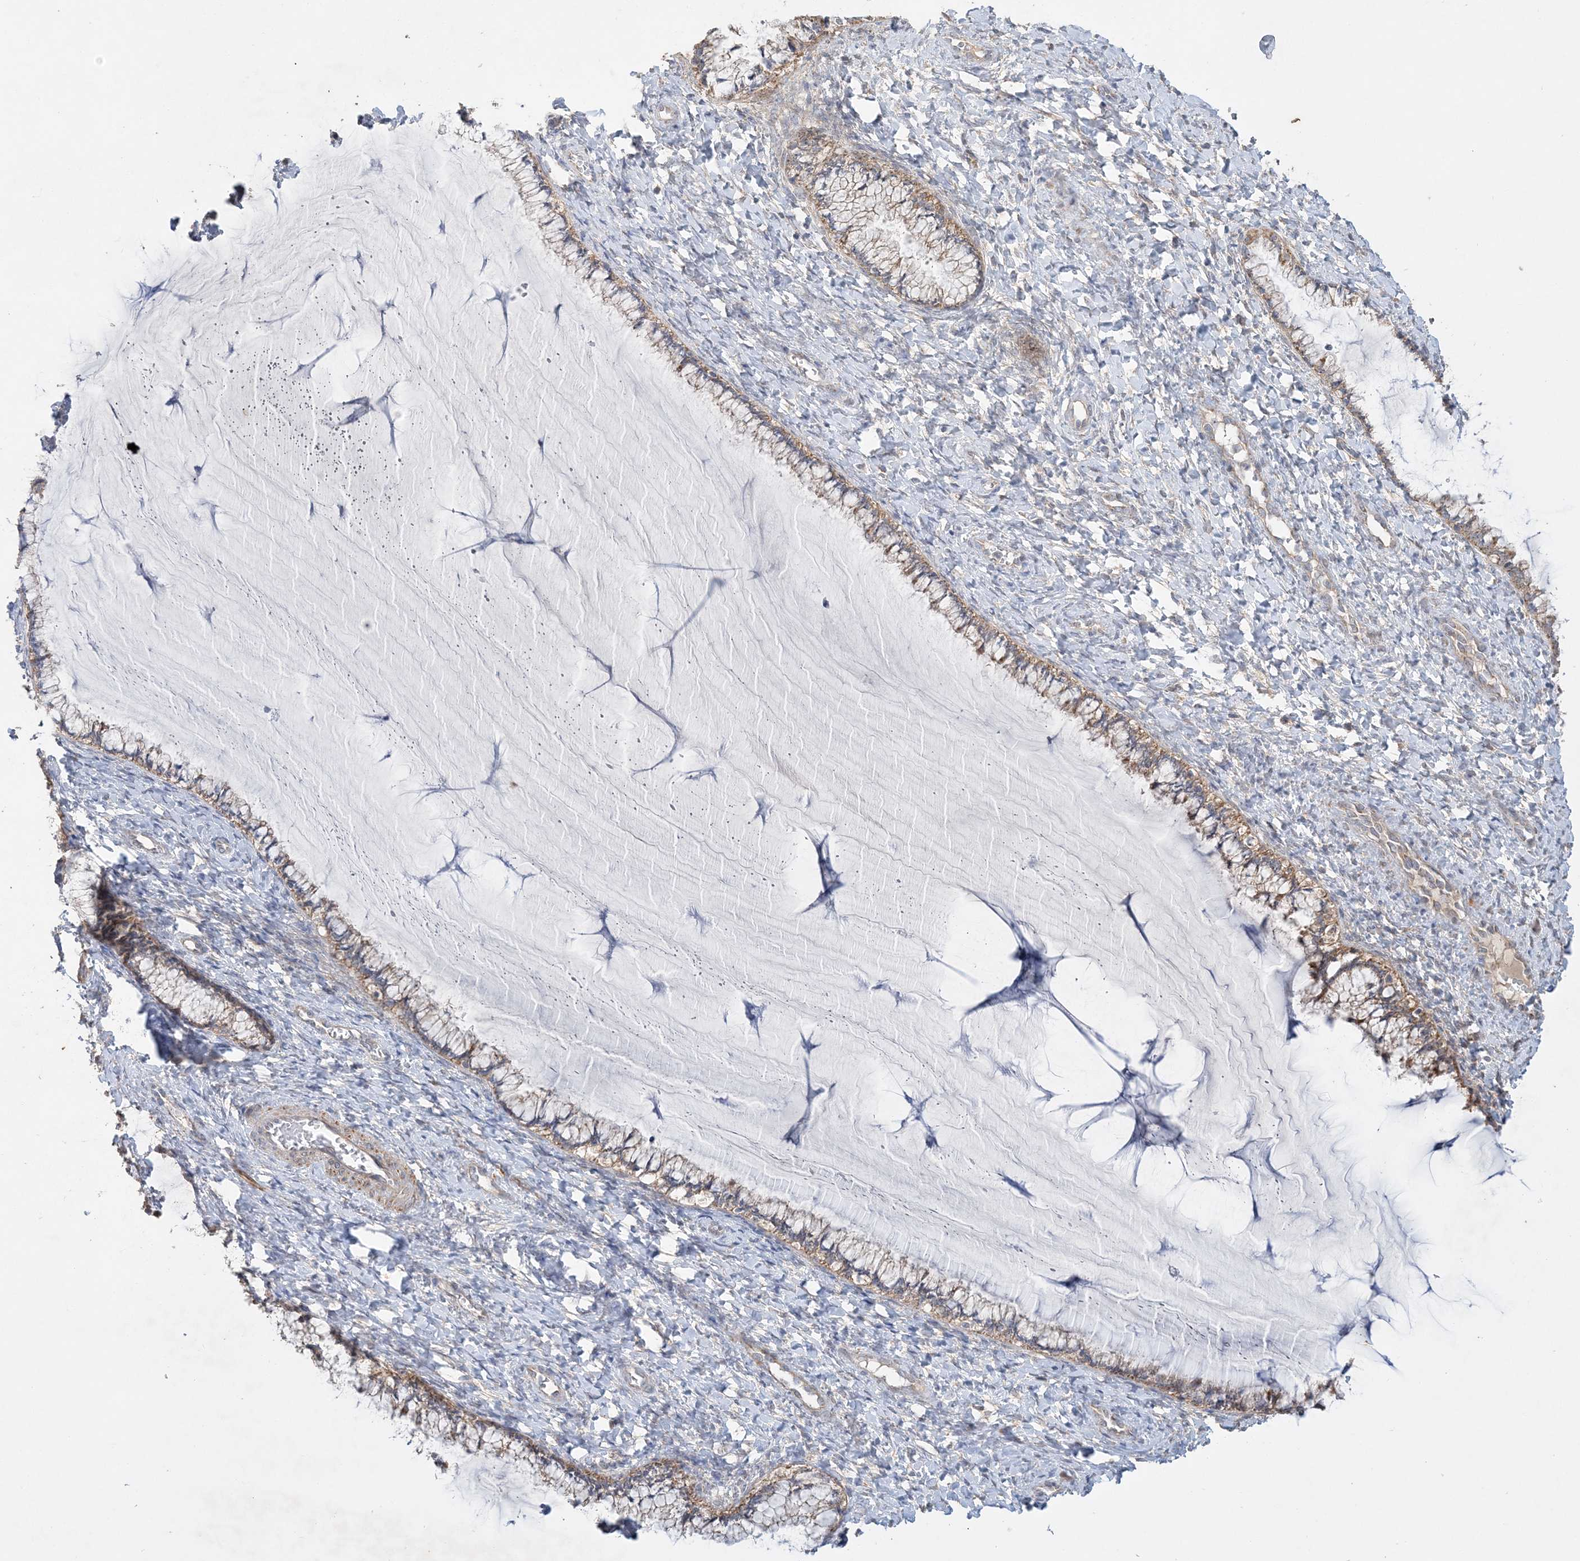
{"staining": {"intensity": "moderate", "quantity": "<25%", "location": "cytoplasmic/membranous"}, "tissue": "cervix", "cell_type": "Glandular cells", "image_type": "normal", "snomed": [{"axis": "morphology", "description": "Normal tissue, NOS"}, {"axis": "morphology", "description": "Adenocarcinoma, NOS"}, {"axis": "topography", "description": "Cervix"}], "caption": "High-power microscopy captured an immunohistochemistry photomicrograph of benign cervix, revealing moderate cytoplasmic/membranous positivity in approximately <25% of glandular cells. Using DAB (3,3'-diaminobenzidine) (brown) and hematoxylin (blue) stains, captured at high magnification using brightfield microscopy.", "gene": "FEZ2", "patient": {"sex": "female", "age": 29}}